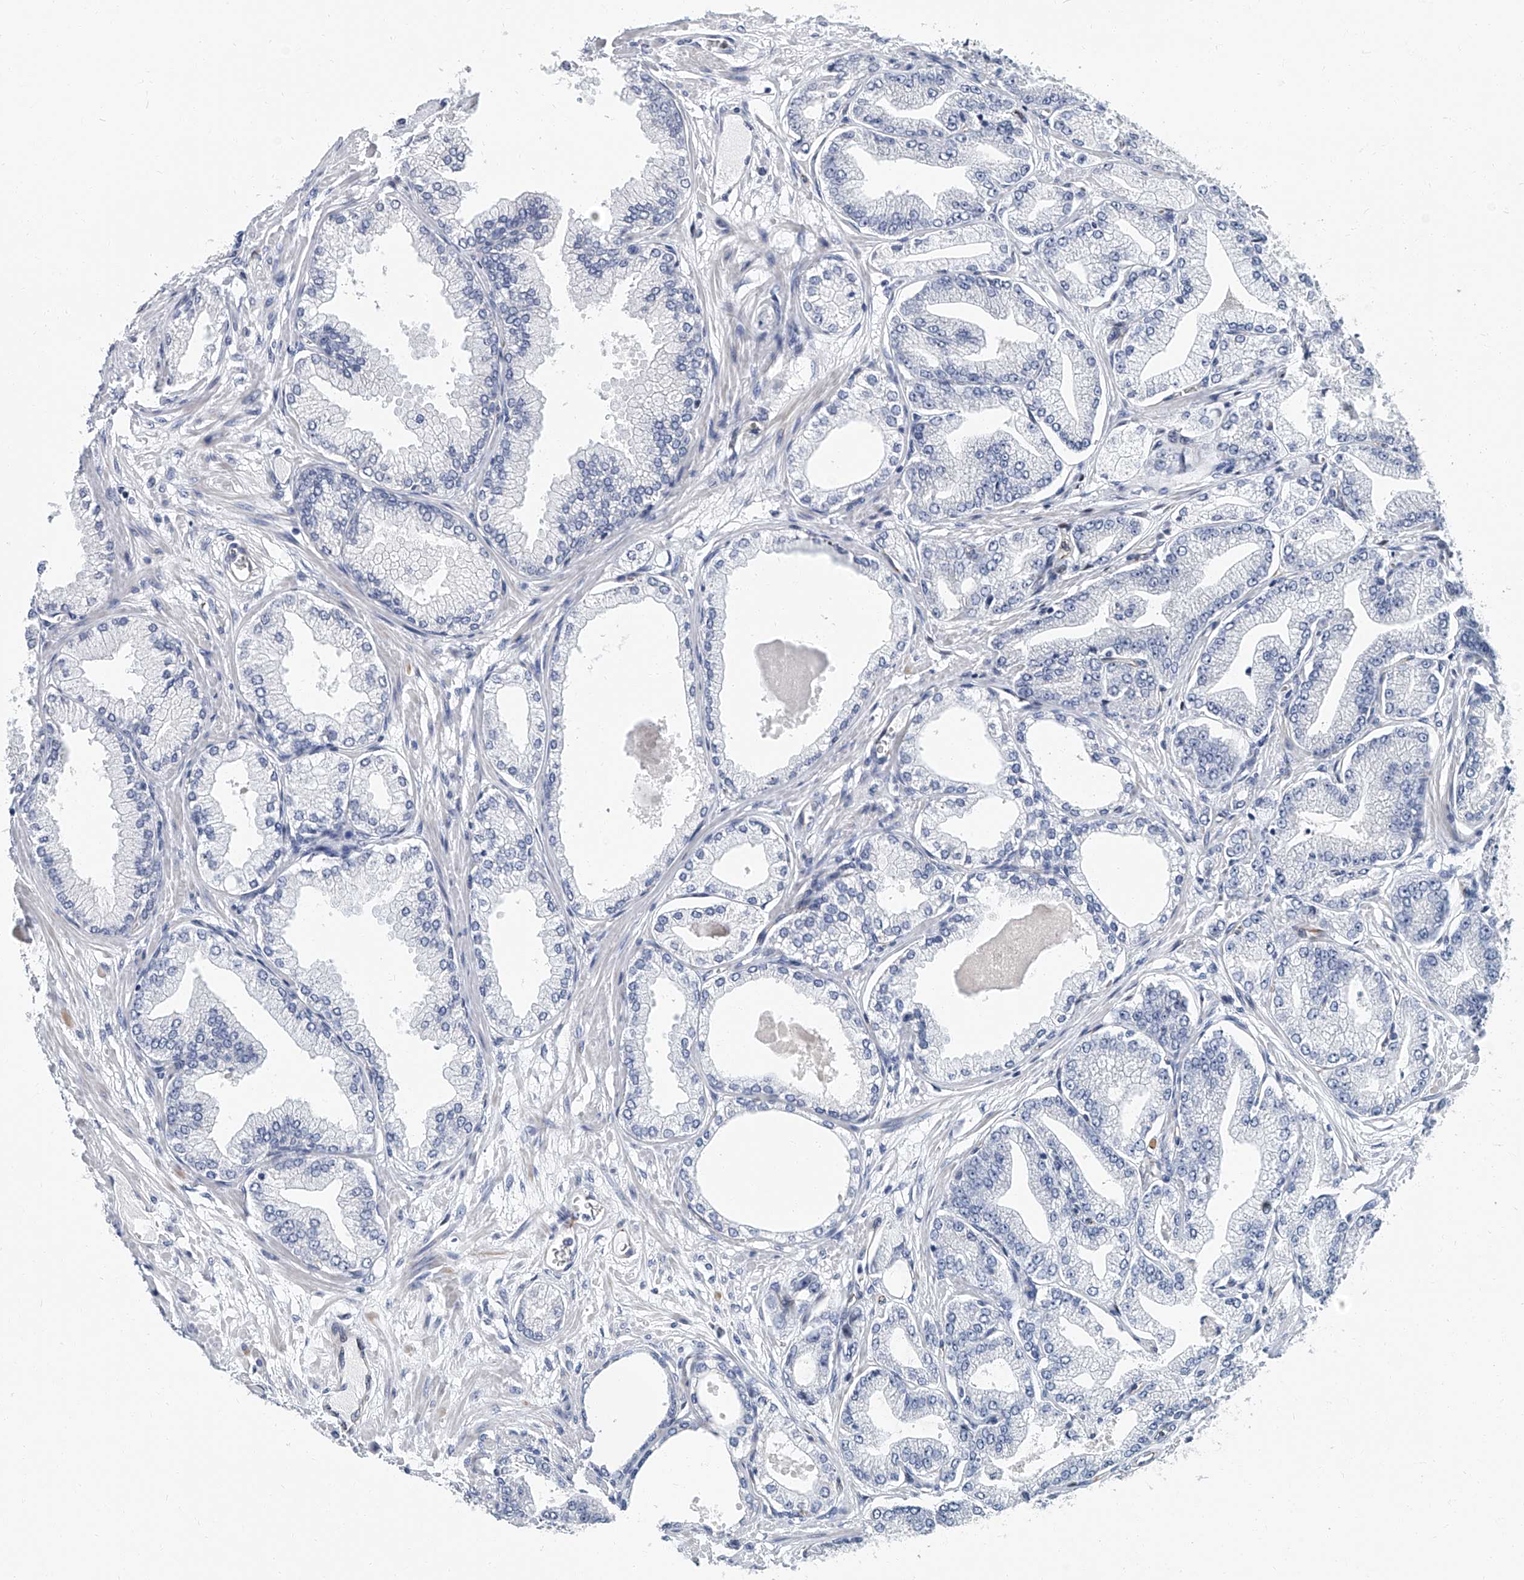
{"staining": {"intensity": "negative", "quantity": "none", "location": "none"}, "tissue": "prostate cancer", "cell_type": "Tumor cells", "image_type": "cancer", "snomed": [{"axis": "morphology", "description": "Adenocarcinoma, Low grade"}, {"axis": "topography", "description": "Prostate"}], "caption": "DAB (3,3'-diaminobenzidine) immunohistochemical staining of prostate adenocarcinoma (low-grade) exhibits no significant staining in tumor cells.", "gene": "KIRREL1", "patient": {"sex": "male", "age": 63}}